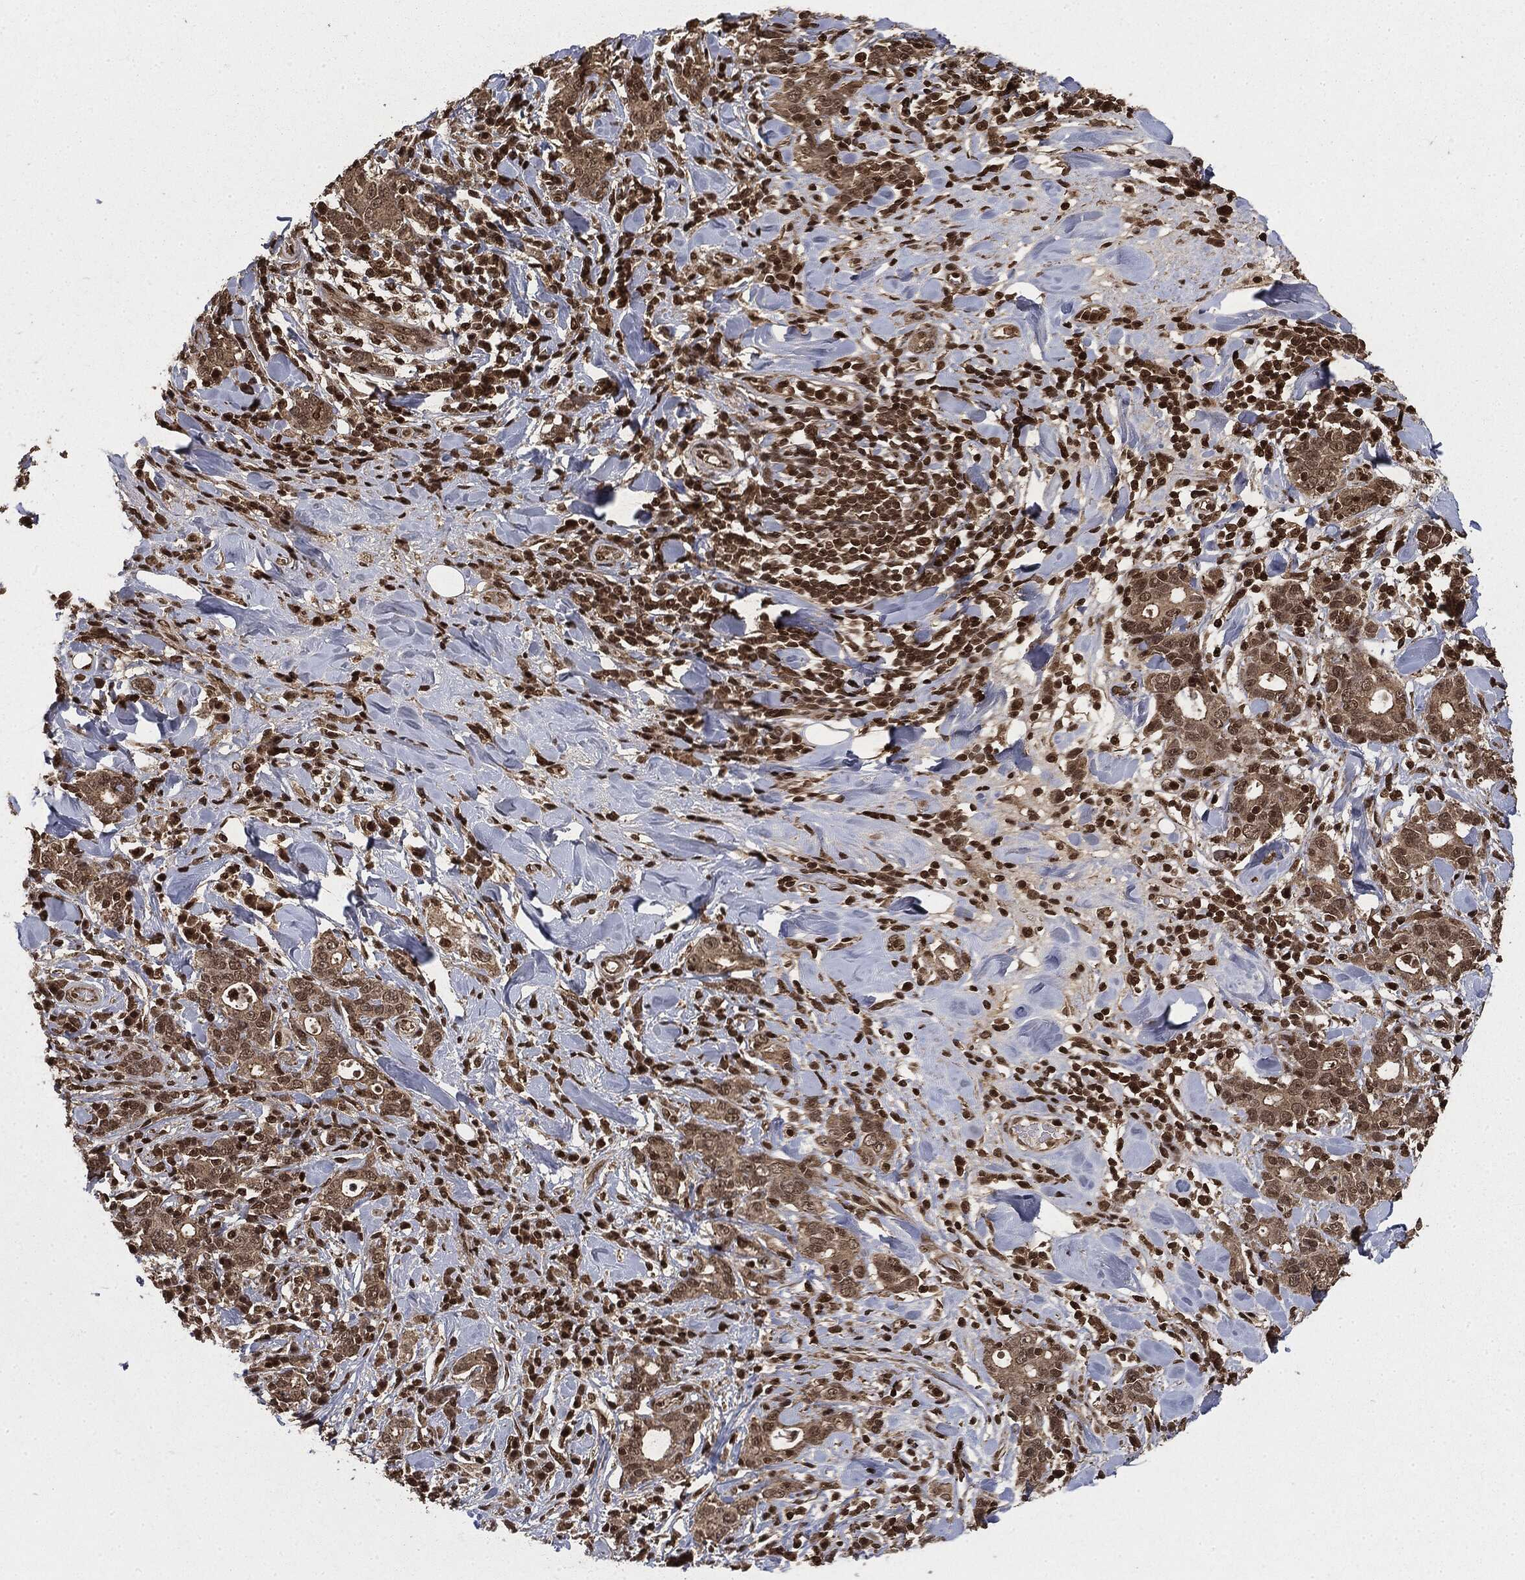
{"staining": {"intensity": "negative", "quantity": "none", "location": "none"}, "tissue": "stomach cancer", "cell_type": "Tumor cells", "image_type": "cancer", "snomed": [{"axis": "morphology", "description": "Adenocarcinoma, NOS"}, {"axis": "topography", "description": "Stomach"}], "caption": "DAB immunohistochemical staining of stomach cancer (adenocarcinoma) displays no significant expression in tumor cells. (Brightfield microscopy of DAB (3,3'-diaminobenzidine) IHC at high magnification).", "gene": "CTDP1", "patient": {"sex": "male", "age": 79}}